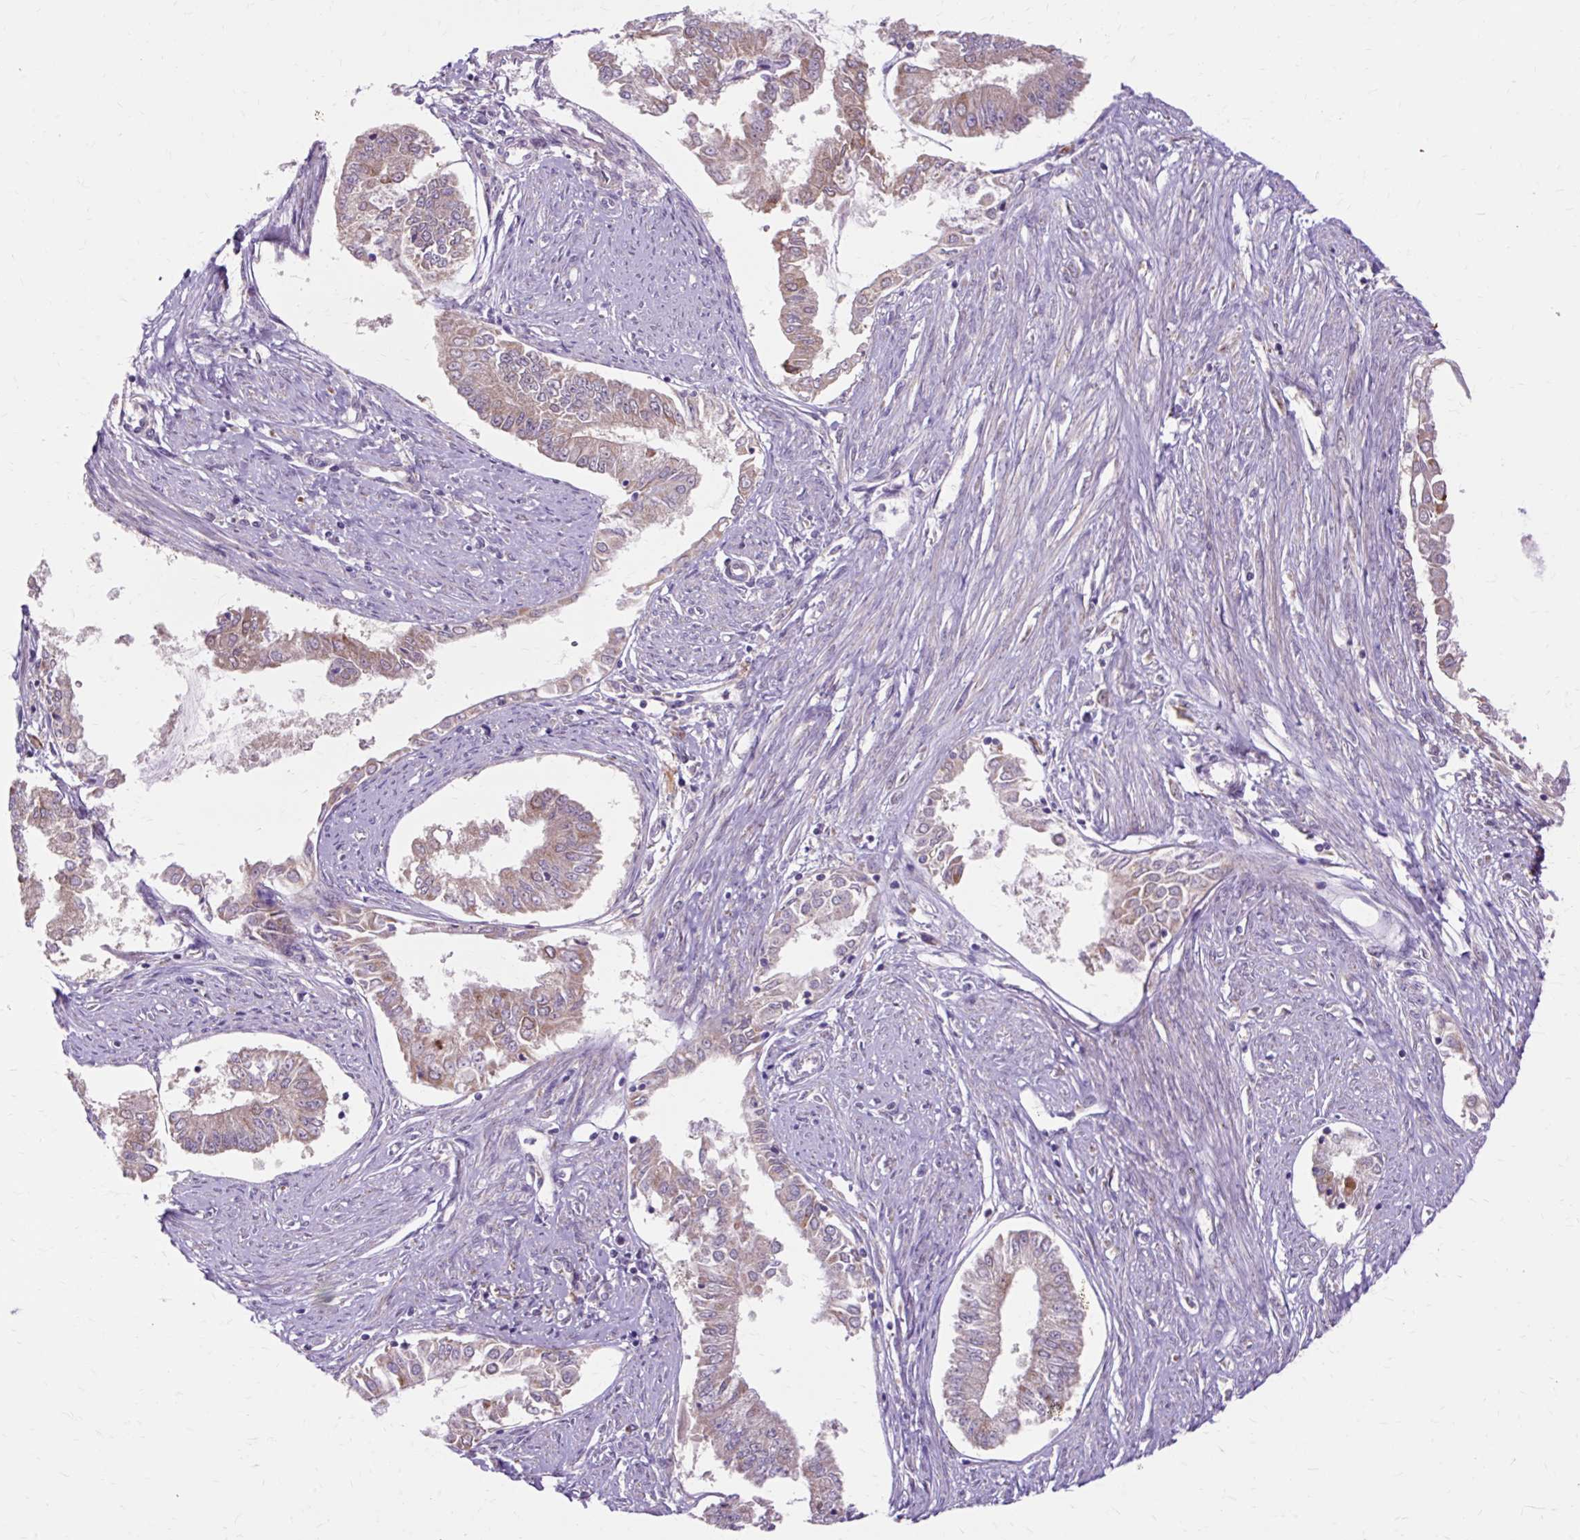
{"staining": {"intensity": "moderate", "quantity": "25%-75%", "location": "cytoplasmic/membranous"}, "tissue": "endometrial cancer", "cell_type": "Tumor cells", "image_type": "cancer", "snomed": [{"axis": "morphology", "description": "Adenocarcinoma, NOS"}, {"axis": "topography", "description": "Endometrium"}], "caption": "A brown stain shows moderate cytoplasmic/membranous expression of a protein in endometrial cancer (adenocarcinoma) tumor cells.", "gene": "GEMIN2", "patient": {"sex": "female", "age": 76}}